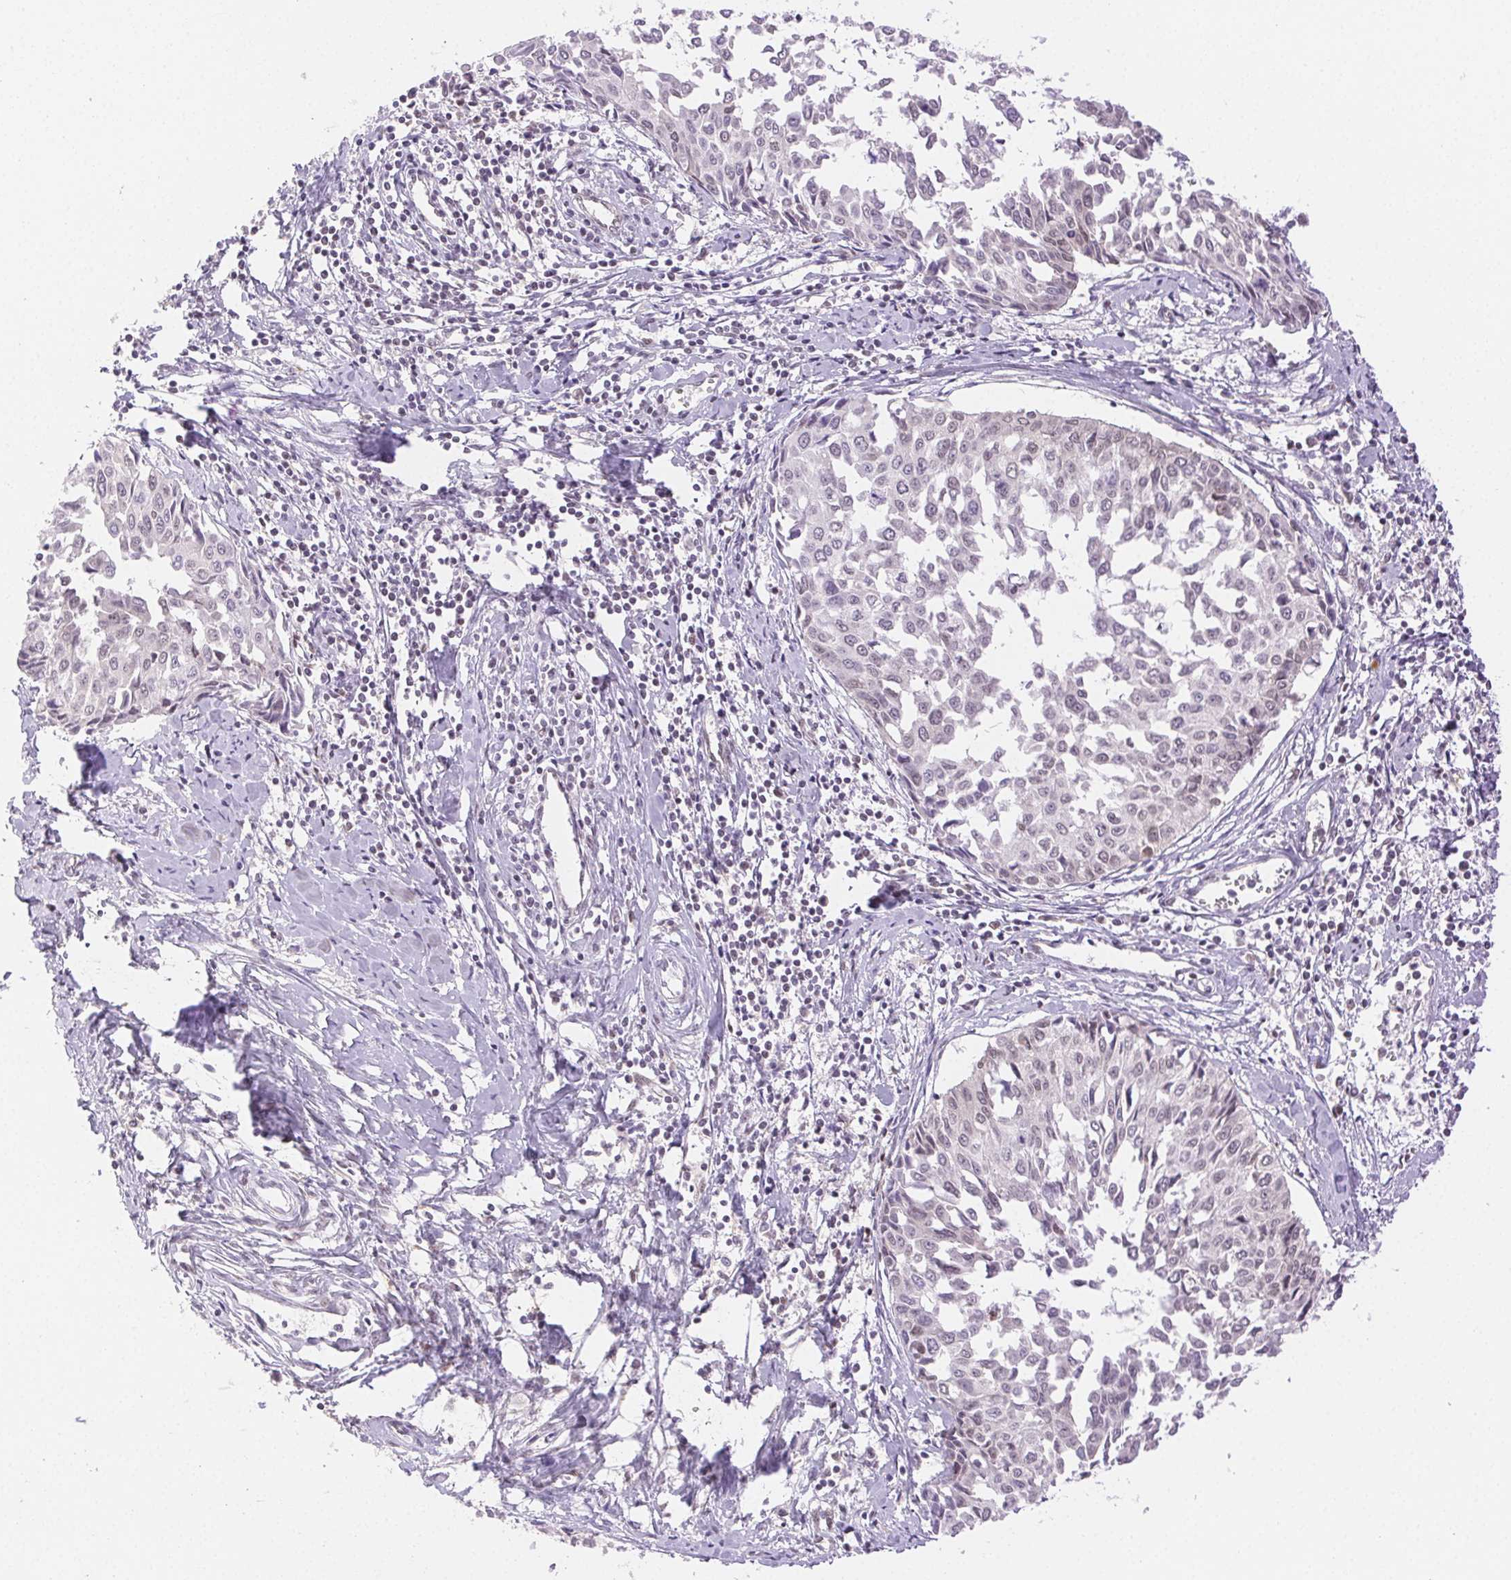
{"staining": {"intensity": "weak", "quantity": "<25%", "location": "nuclear"}, "tissue": "cervical cancer", "cell_type": "Tumor cells", "image_type": "cancer", "snomed": [{"axis": "morphology", "description": "Squamous cell carcinoma, NOS"}, {"axis": "topography", "description": "Cervix"}], "caption": "An immunohistochemistry (IHC) image of cervical cancer is shown. There is no staining in tumor cells of cervical cancer.", "gene": "H2AZ2", "patient": {"sex": "female", "age": 50}}